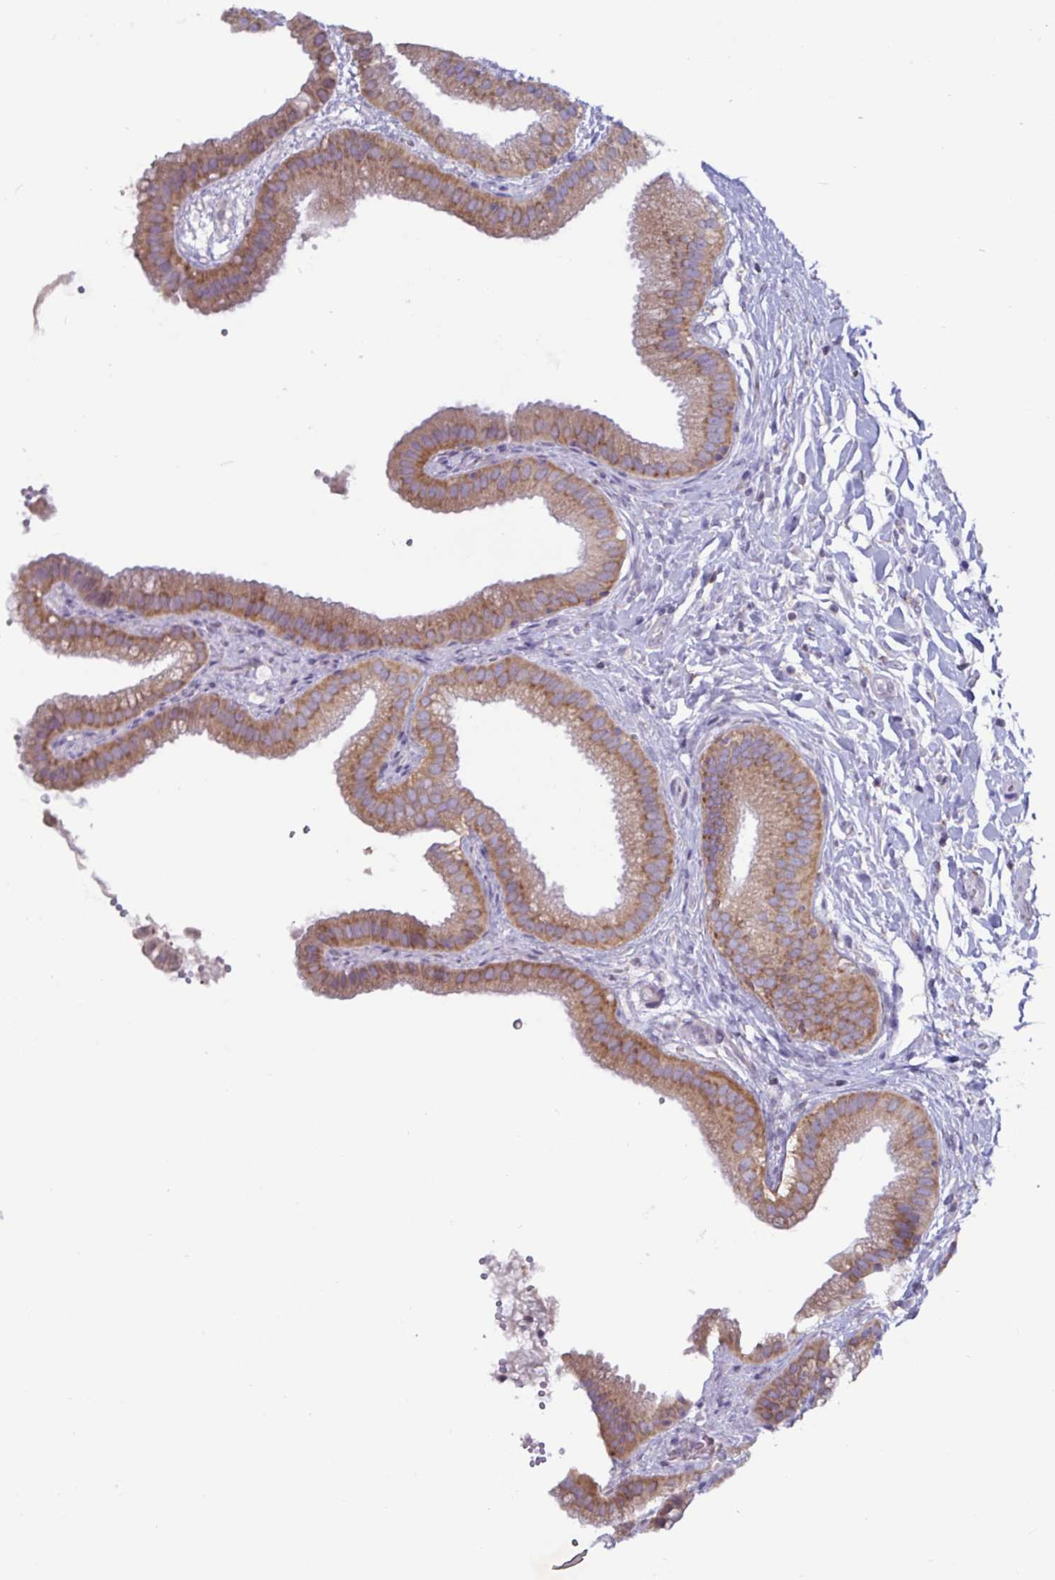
{"staining": {"intensity": "moderate", "quantity": ">75%", "location": "cytoplasmic/membranous"}, "tissue": "gallbladder", "cell_type": "Glandular cells", "image_type": "normal", "snomed": [{"axis": "morphology", "description": "Normal tissue, NOS"}, {"axis": "topography", "description": "Gallbladder"}], "caption": "Moderate cytoplasmic/membranous positivity for a protein is seen in about >75% of glandular cells of benign gallbladder using IHC.", "gene": "FAM120A", "patient": {"sex": "female", "age": 63}}